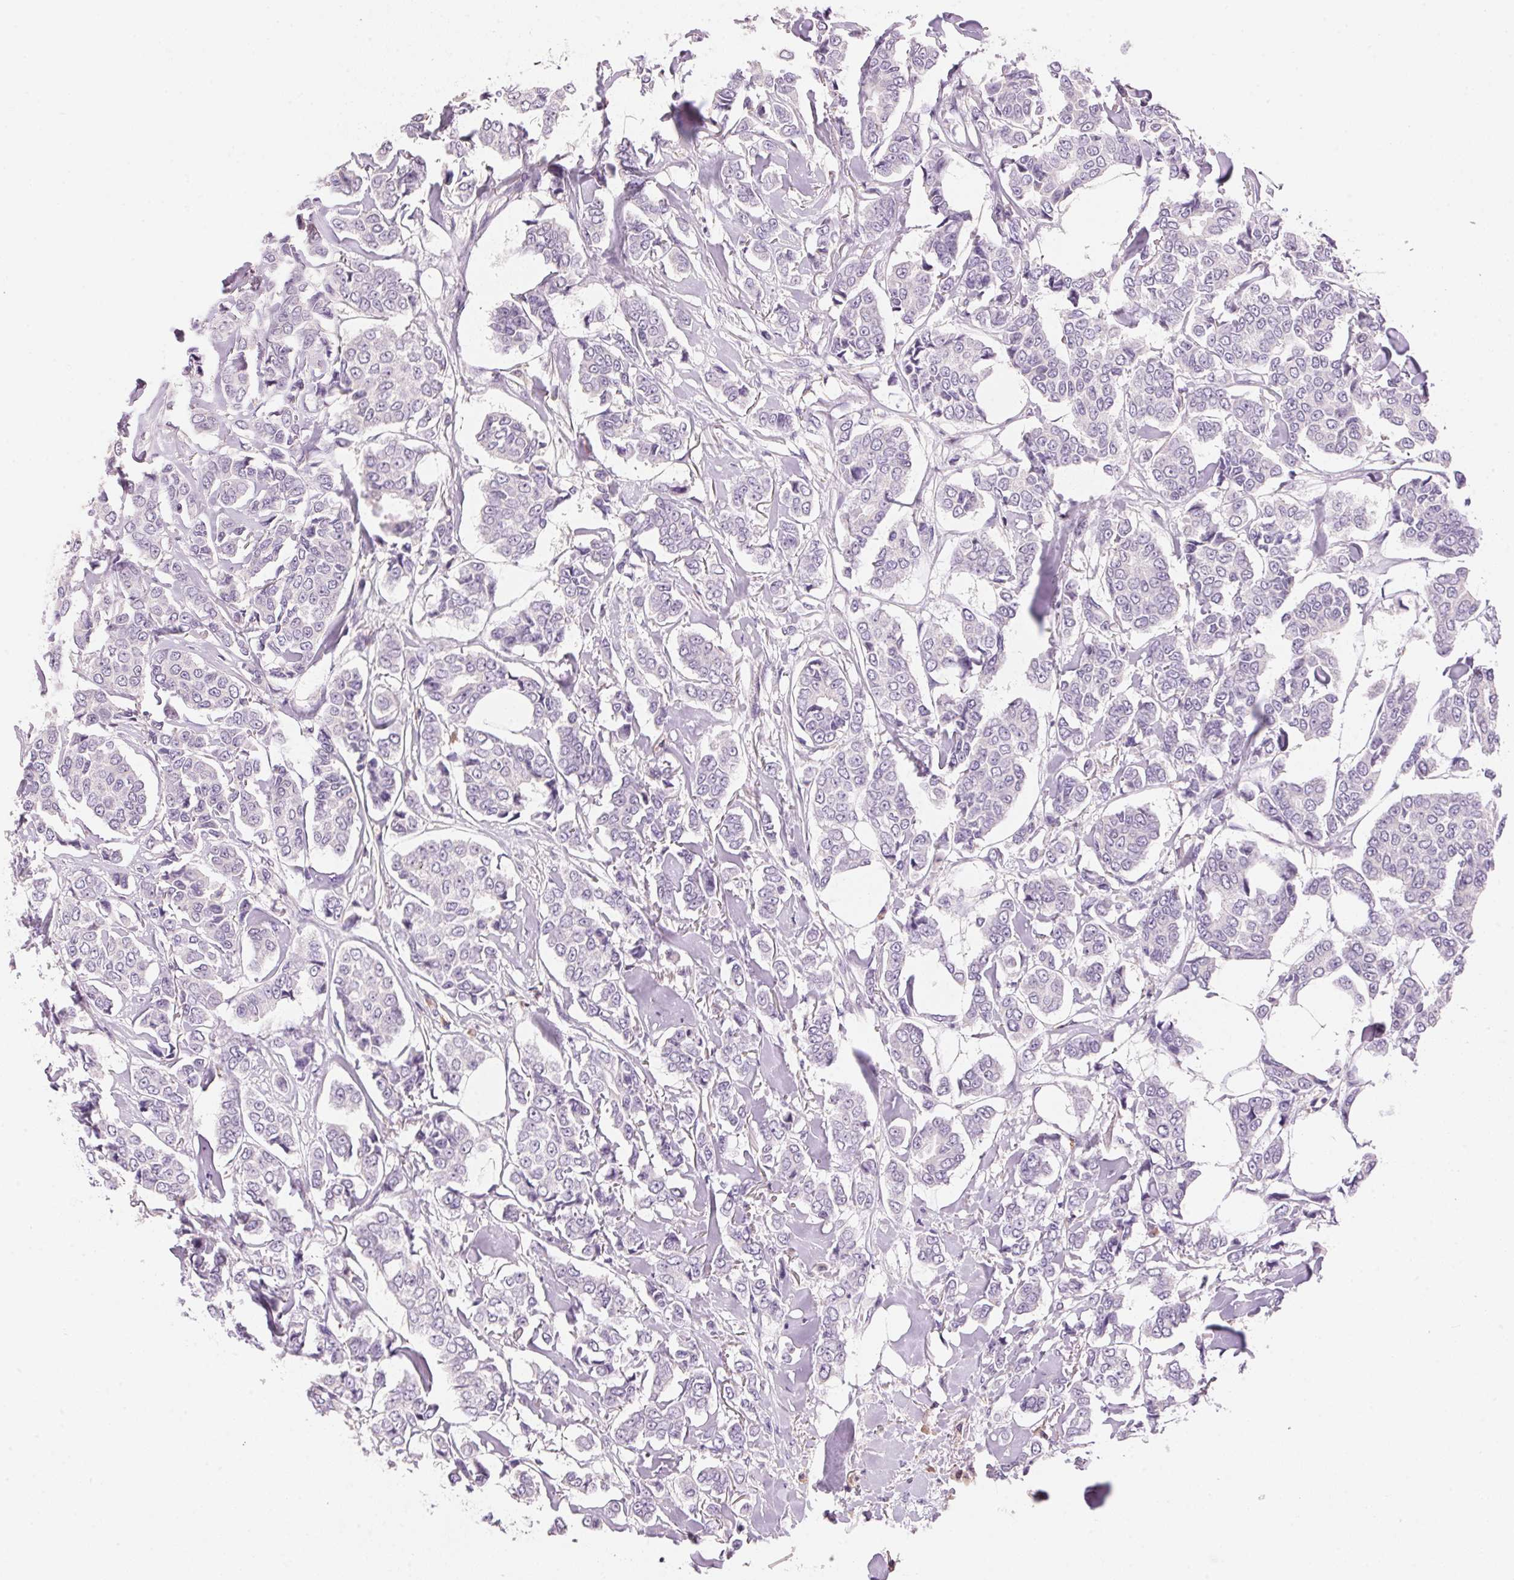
{"staining": {"intensity": "negative", "quantity": "none", "location": "none"}, "tissue": "breast cancer", "cell_type": "Tumor cells", "image_type": "cancer", "snomed": [{"axis": "morphology", "description": "Duct carcinoma"}, {"axis": "topography", "description": "Breast"}], "caption": "Tumor cells show no significant protein staining in breast infiltrating ductal carcinoma.", "gene": "LYZL6", "patient": {"sex": "female", "age": 94}}